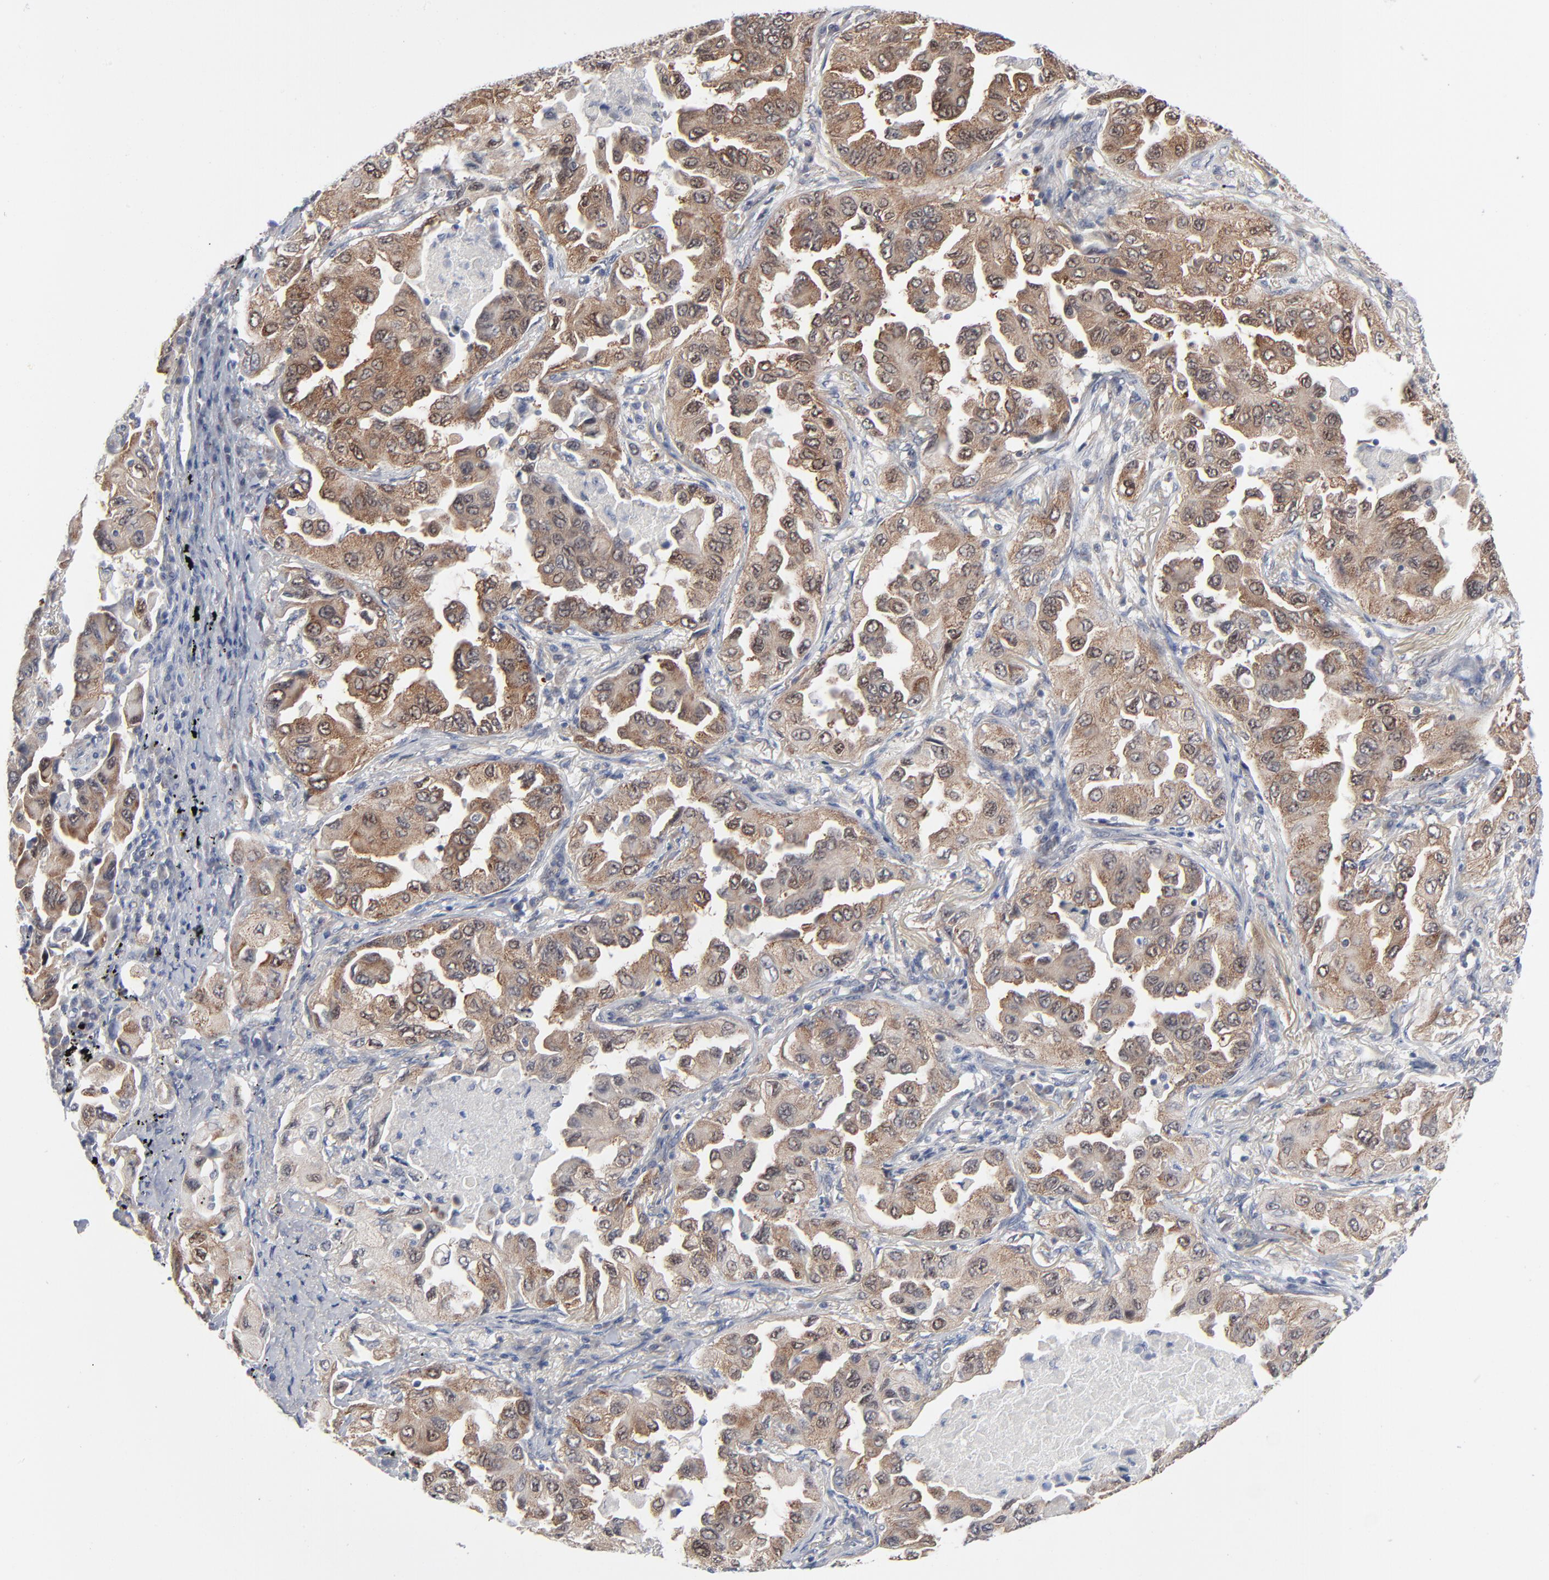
{"staining": {"intensity": "weak", "quantity": ">75%", "location": "cytoplasmic/membranous"}, "tissue": "lung cancer", "cell_type": "Tumor cells", "image_type": "cancer", "snomed": [{"axis": "morphology", "description": "Adenocarcinoma, NOS"}, {"axis": "topography", "description": "Lung"}], "caption": "A low amount of weak cytoplasmic/membranous positivity is appreciated in approximately >75% of tumor cells in adenocarcinoma (lung) tissue. The protein of interest is shown in brown color, while the nuclei are stained blue.", "gene": "RPS6KB1", "patient": {"sex": "female", "age": 65}}